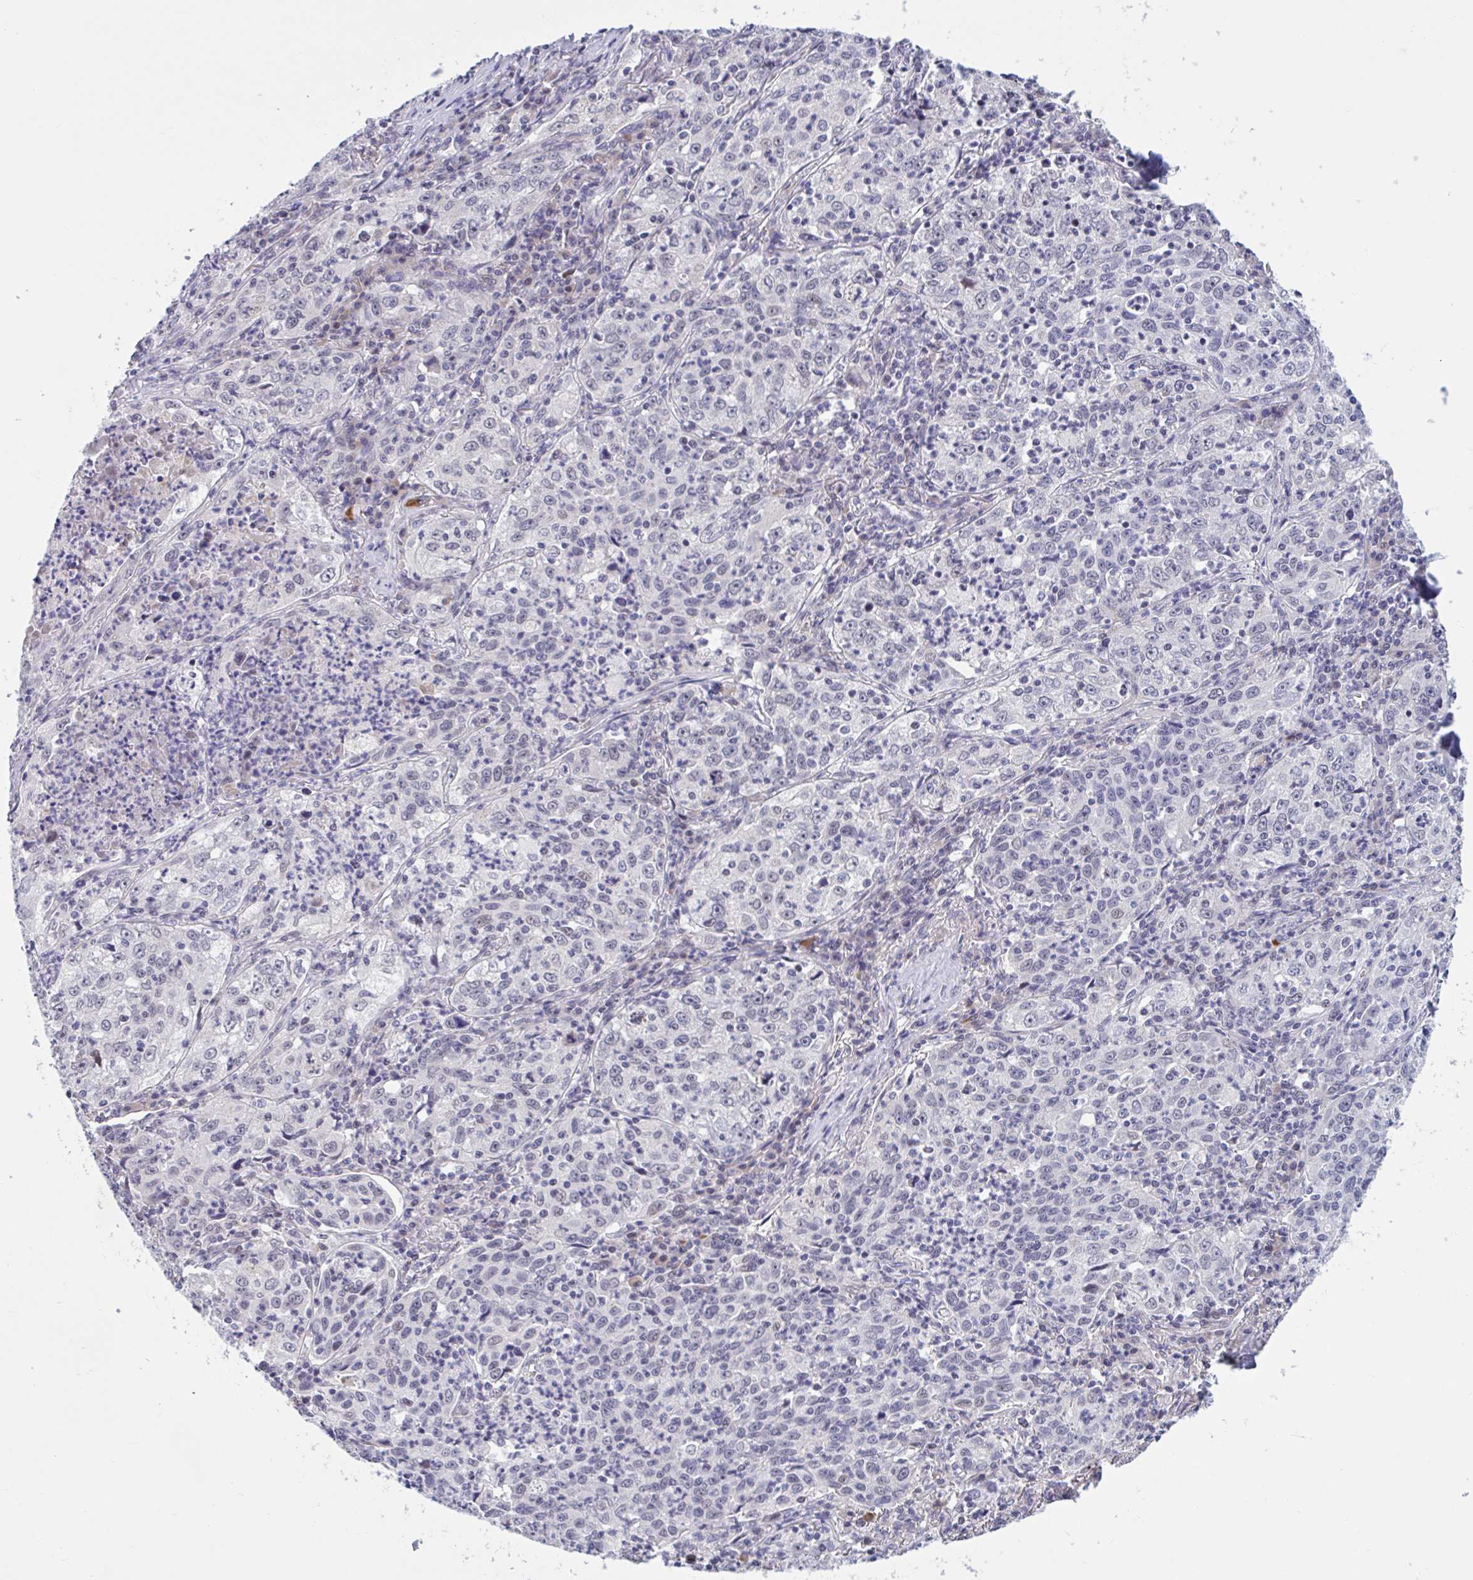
{"staining": {"intensity": "negative", "quantity": "none", "location": "none"}, "tissue": "lung cancer", "cell_type": "Tumor cells", "image_type": "cancer", "snomed": [{"axis": "morphology", "description": "Squamous cell carcinoma, NOS"}, {"axis": "topography", "description": "Lung"}], "caption": "Immunohistochemical staining of lung cancer (squamous cell carcinoma) reveals no significant positivity in tumor cells.", "gene": "CNGB3", "patient": {"sex": "male", "age": 71}}